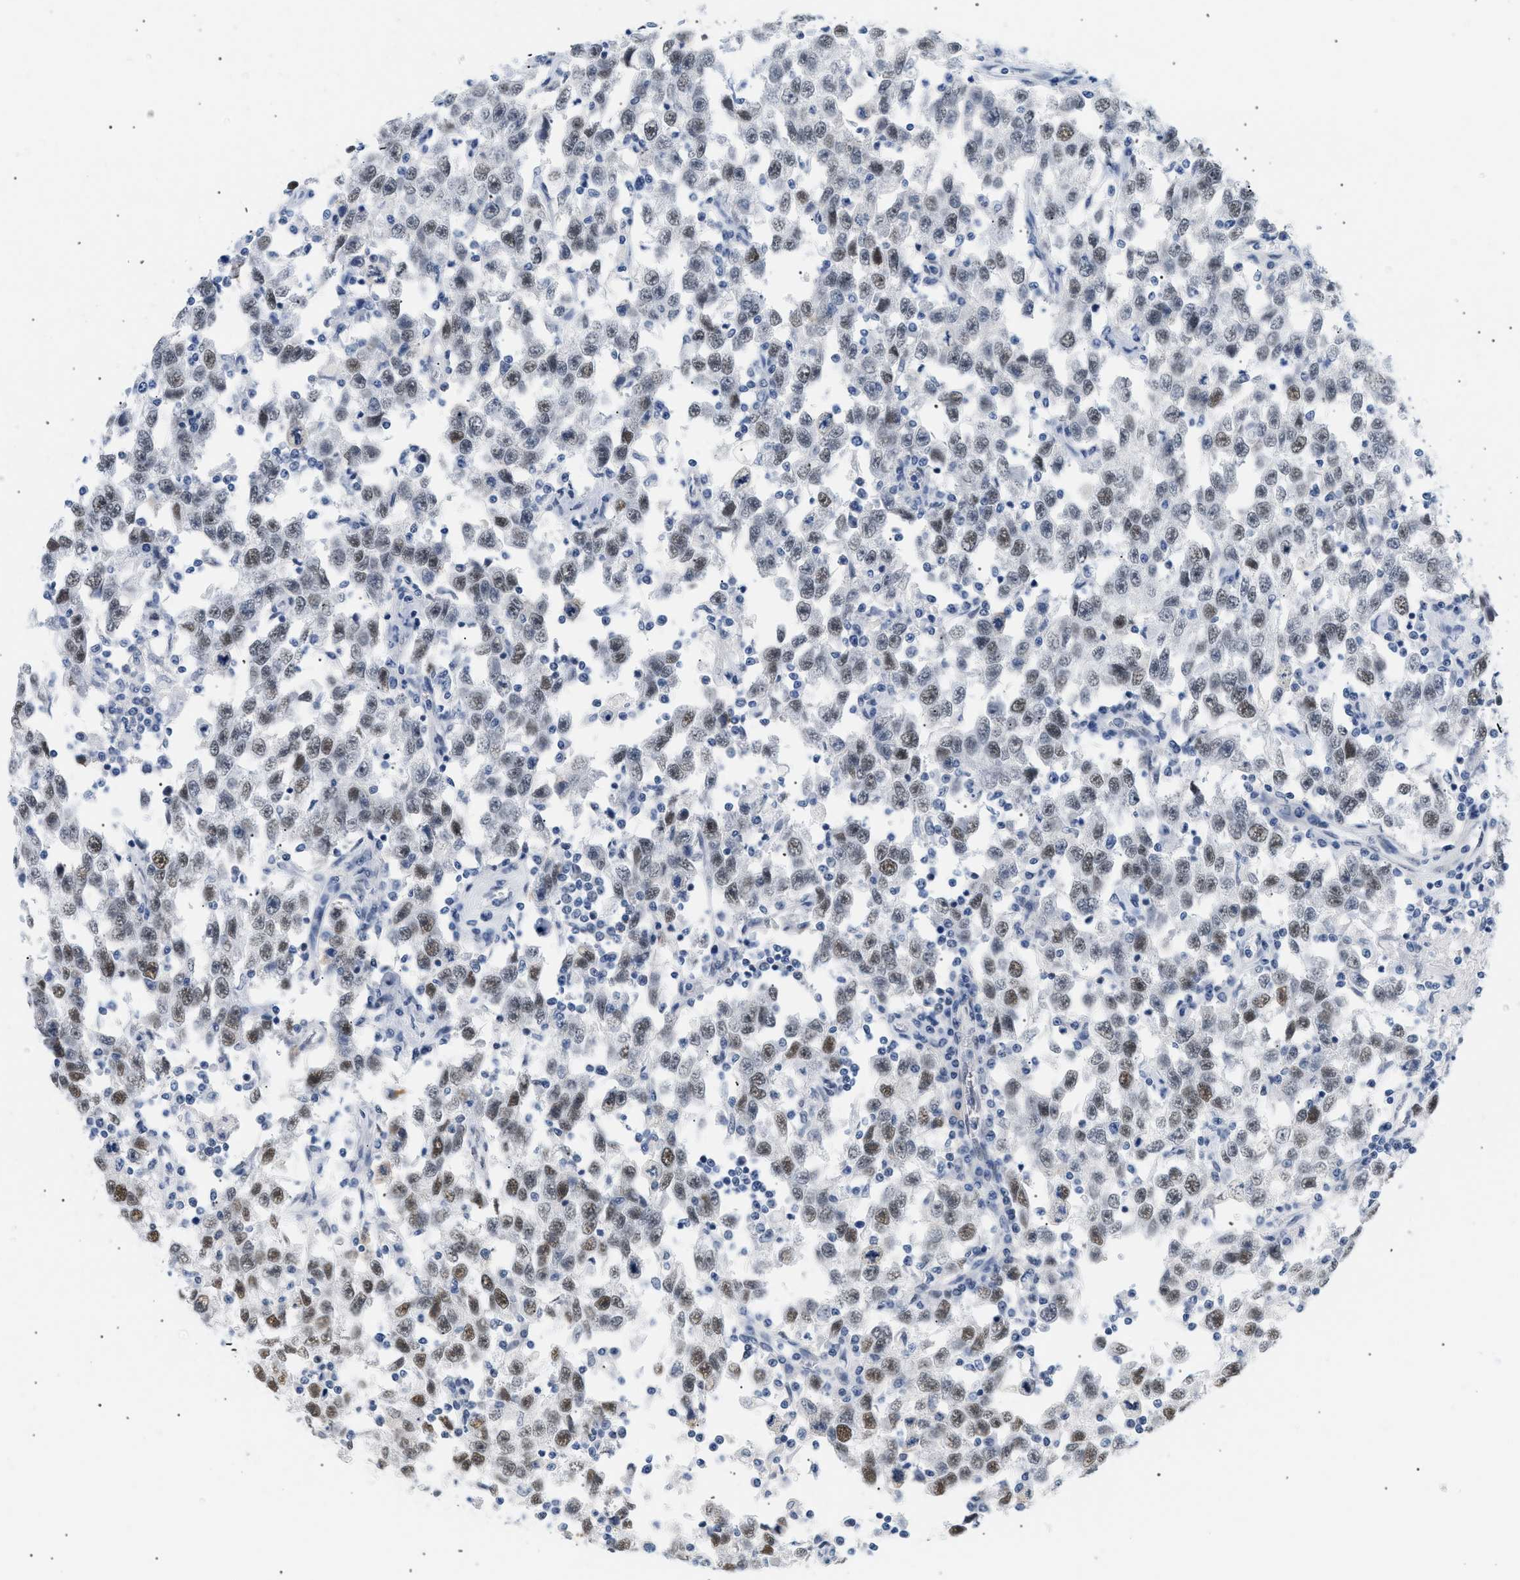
{"staining": {"intensity": "weak", "quantity": "25%-75%", "location": "nuclear"}, "tissue": "testis cancer", "cell_type": "Tumor cells", "image_type": "cancer", "snomed": [{"axis": "morphology", "description": "Seminoma, NOS"}, {"axis": "topography", "description": "Testis"}], "caption": "Protein positivity by immunohistochemistry (IHC) reveals weak nuclear positivity in approximately 25%-75% of tumor cells in seminoma (testis).", "gene": "ELN", "patient": {"sex": "male", "age": 41}}